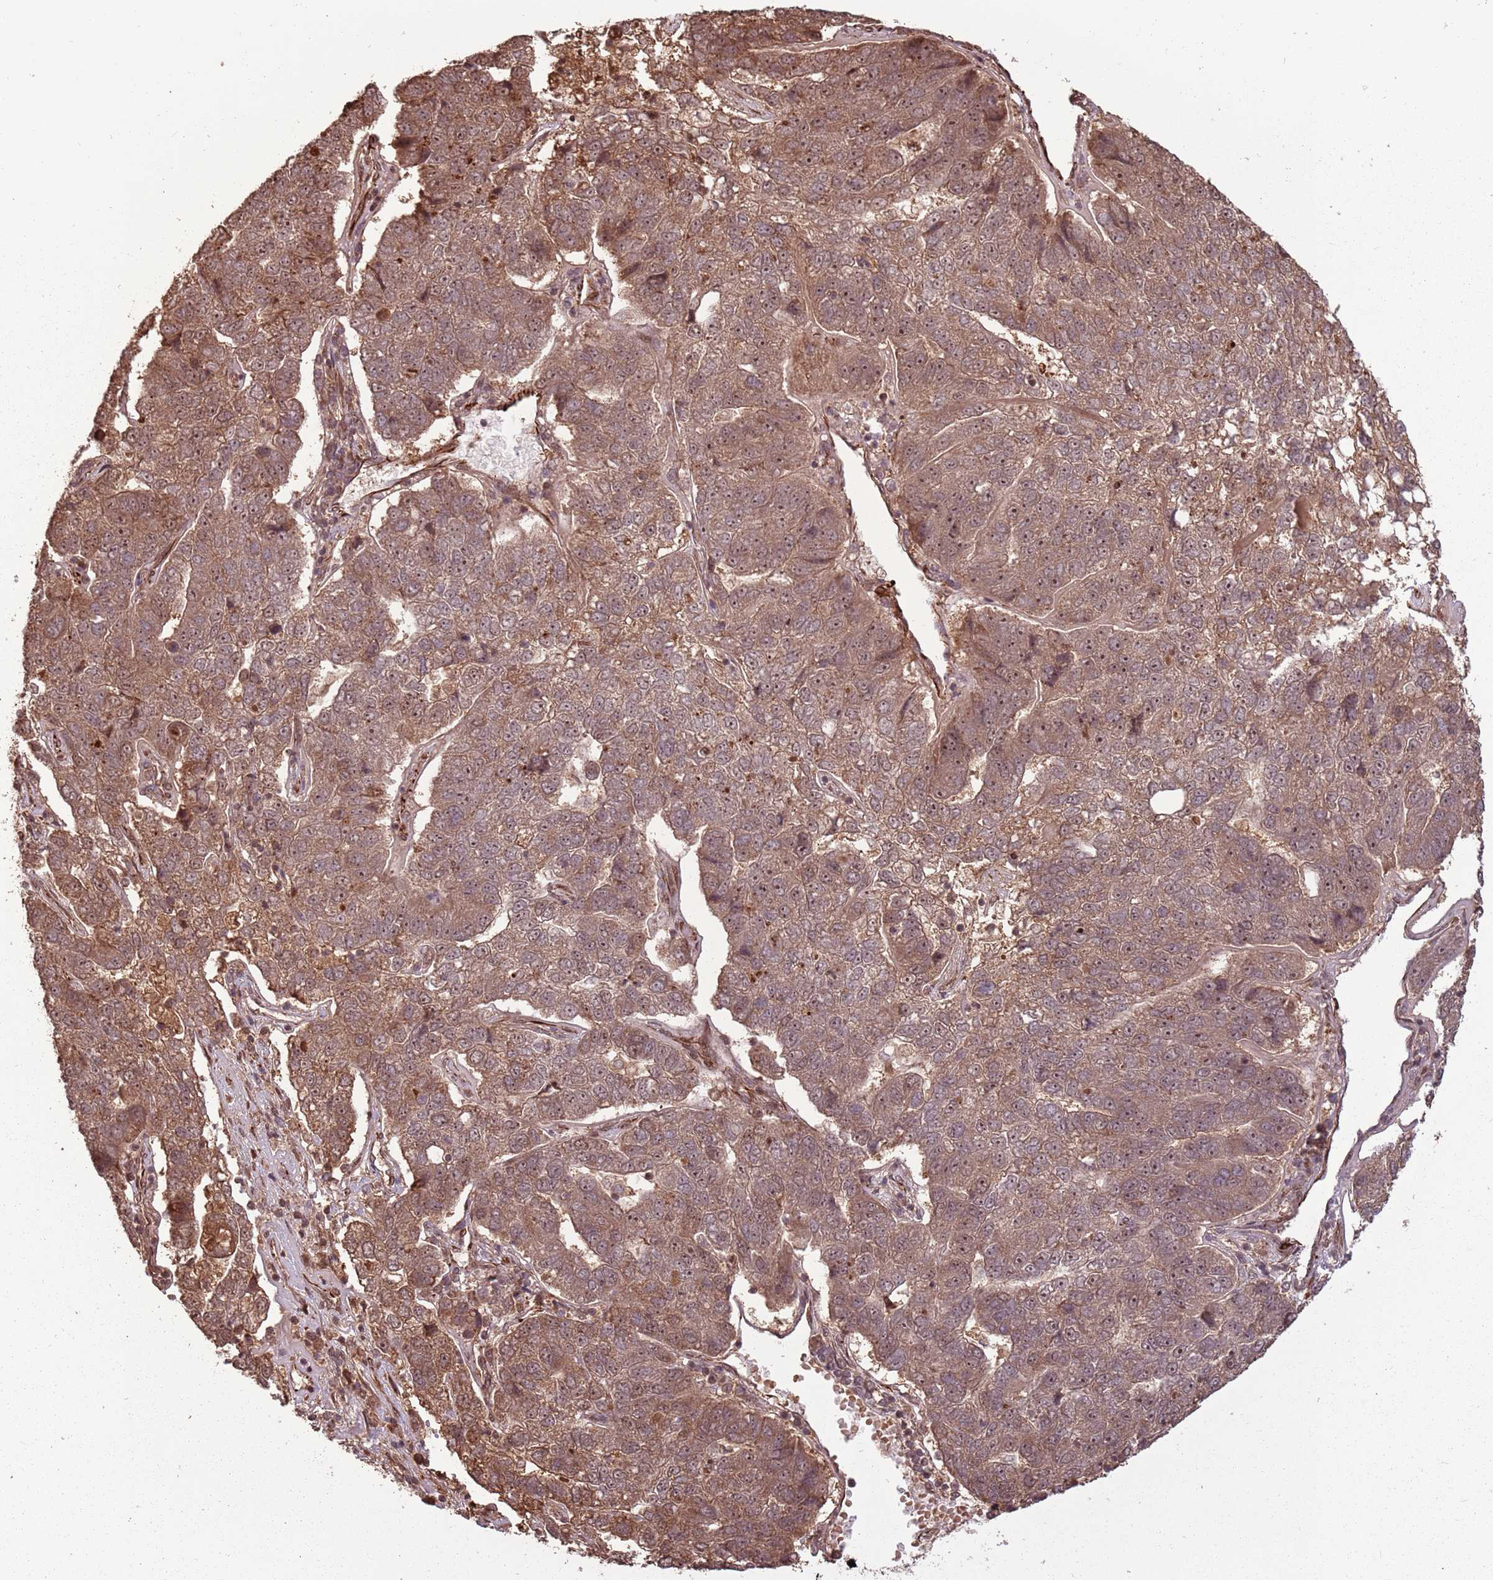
{"staining": {"intensity": "moderate", "quantity": ">75%", "location": "cytoplasmic/membranous,nuclear"}, "tissue": "pancreatic cancer", "cell_type": "Tumor cells", "image_type": "cancer", "snomed": [{"axis": "morphology", "description": "Adenocarcinoma, NOS"}, {"axis": "topography", "description": "Pancreas"}], "caption": "Immunohistochemical staining of pancreatic cancer (adenocarcinoma) shows medium levels of moderate cytoplasmic/membranous and nuclear protein expression in approximately >75% of tumor cells.", "gene": "ADAMTS3", "patient": {"sex": "female", "age": 61}}